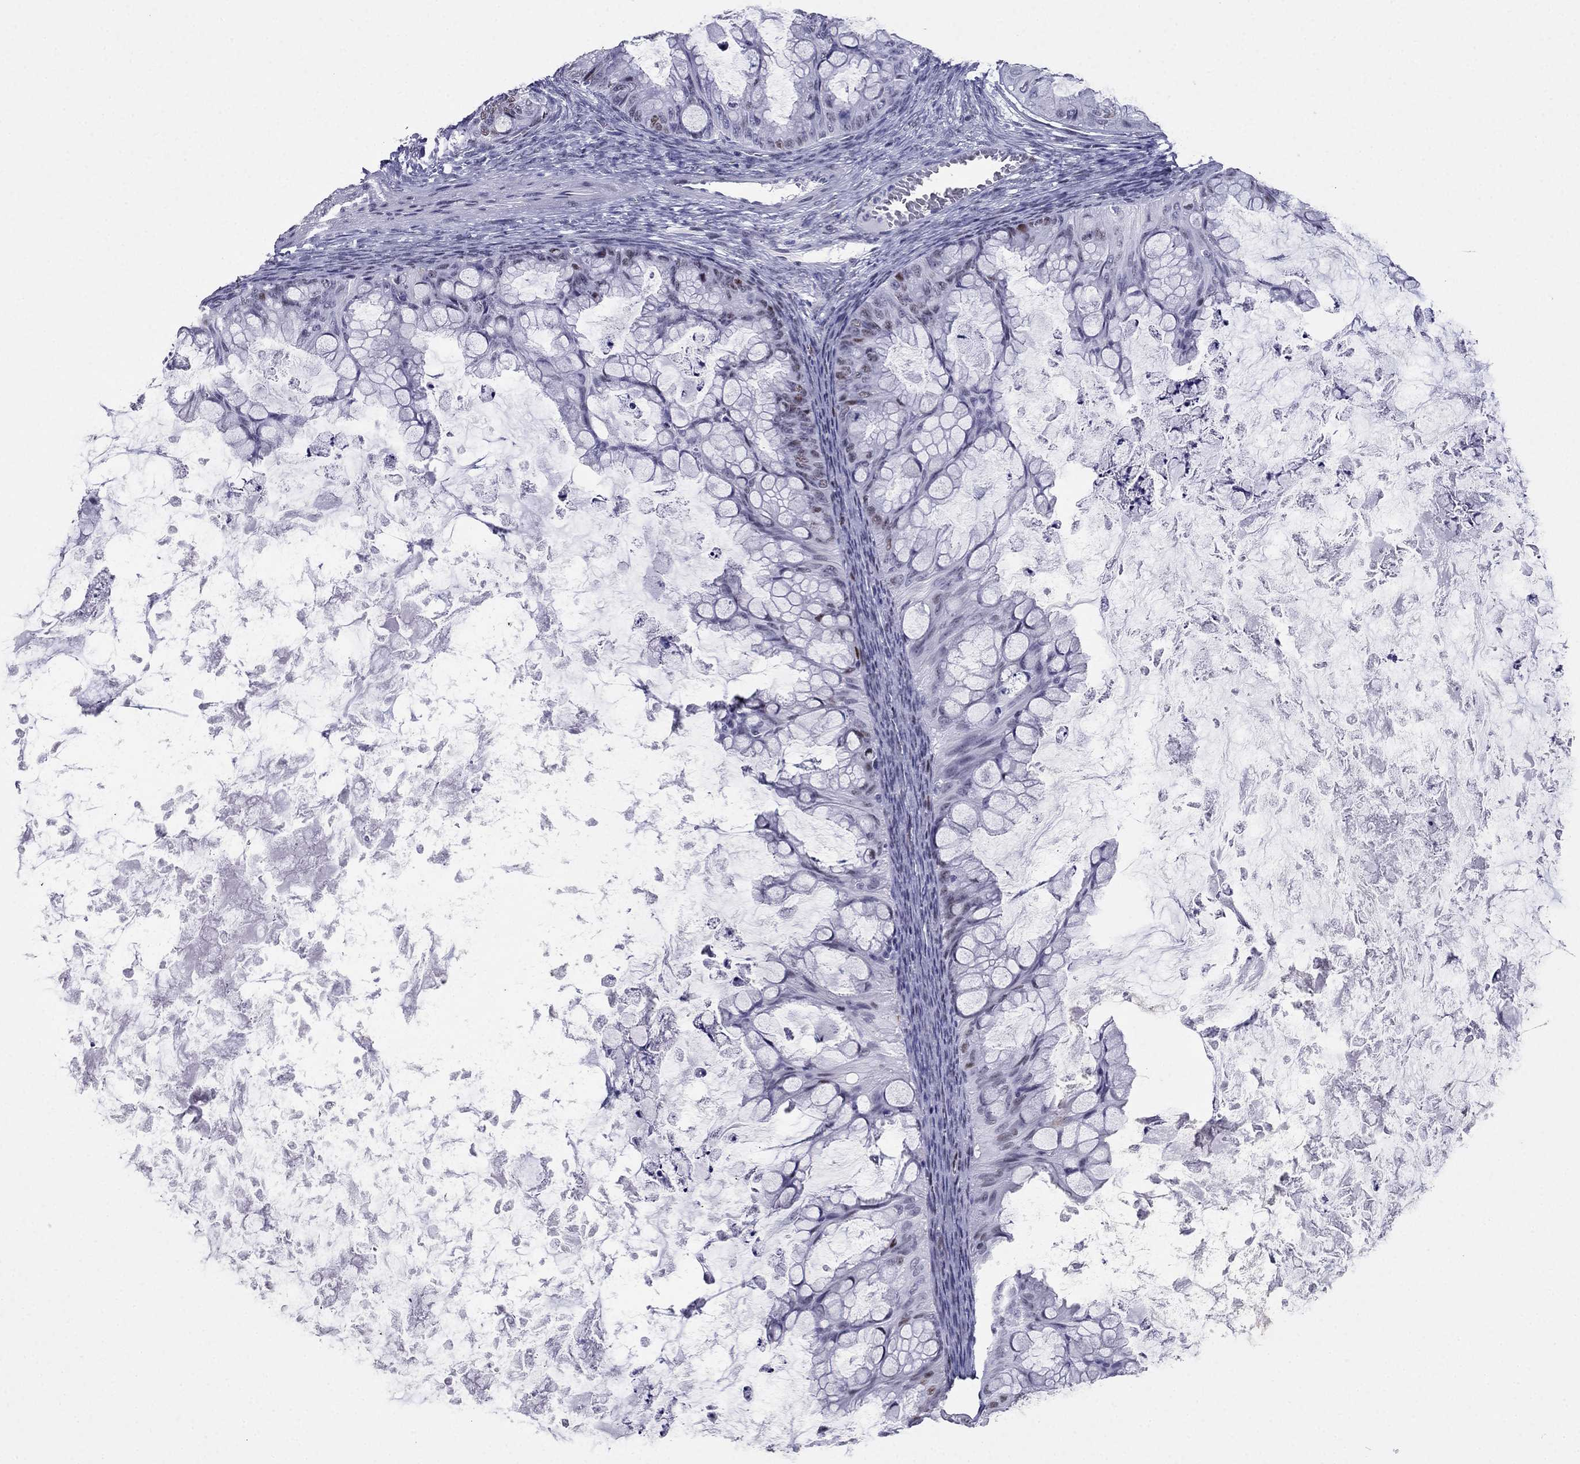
{"staining": {"intensity": "moderate", "quantity": "<25%", "location": "nuclear"}, "tissue": "ovarian cancer", "cell_type": "Tumor cells", "image_type": "cancer", "snomed": [{"axis": "morphology", "description": "Cystadenocarcinoma, mucinous, NOS"}, {"axis": "topography", "description": "Ovary"}], "caption": "The photomicrograph demonstrates staining of ovarian cancer, revealing moderate nuclear protein staining (brown color) within tumor cells.", "gene": "PPM1G", "patient": {"sex": "female", "age": 35}}